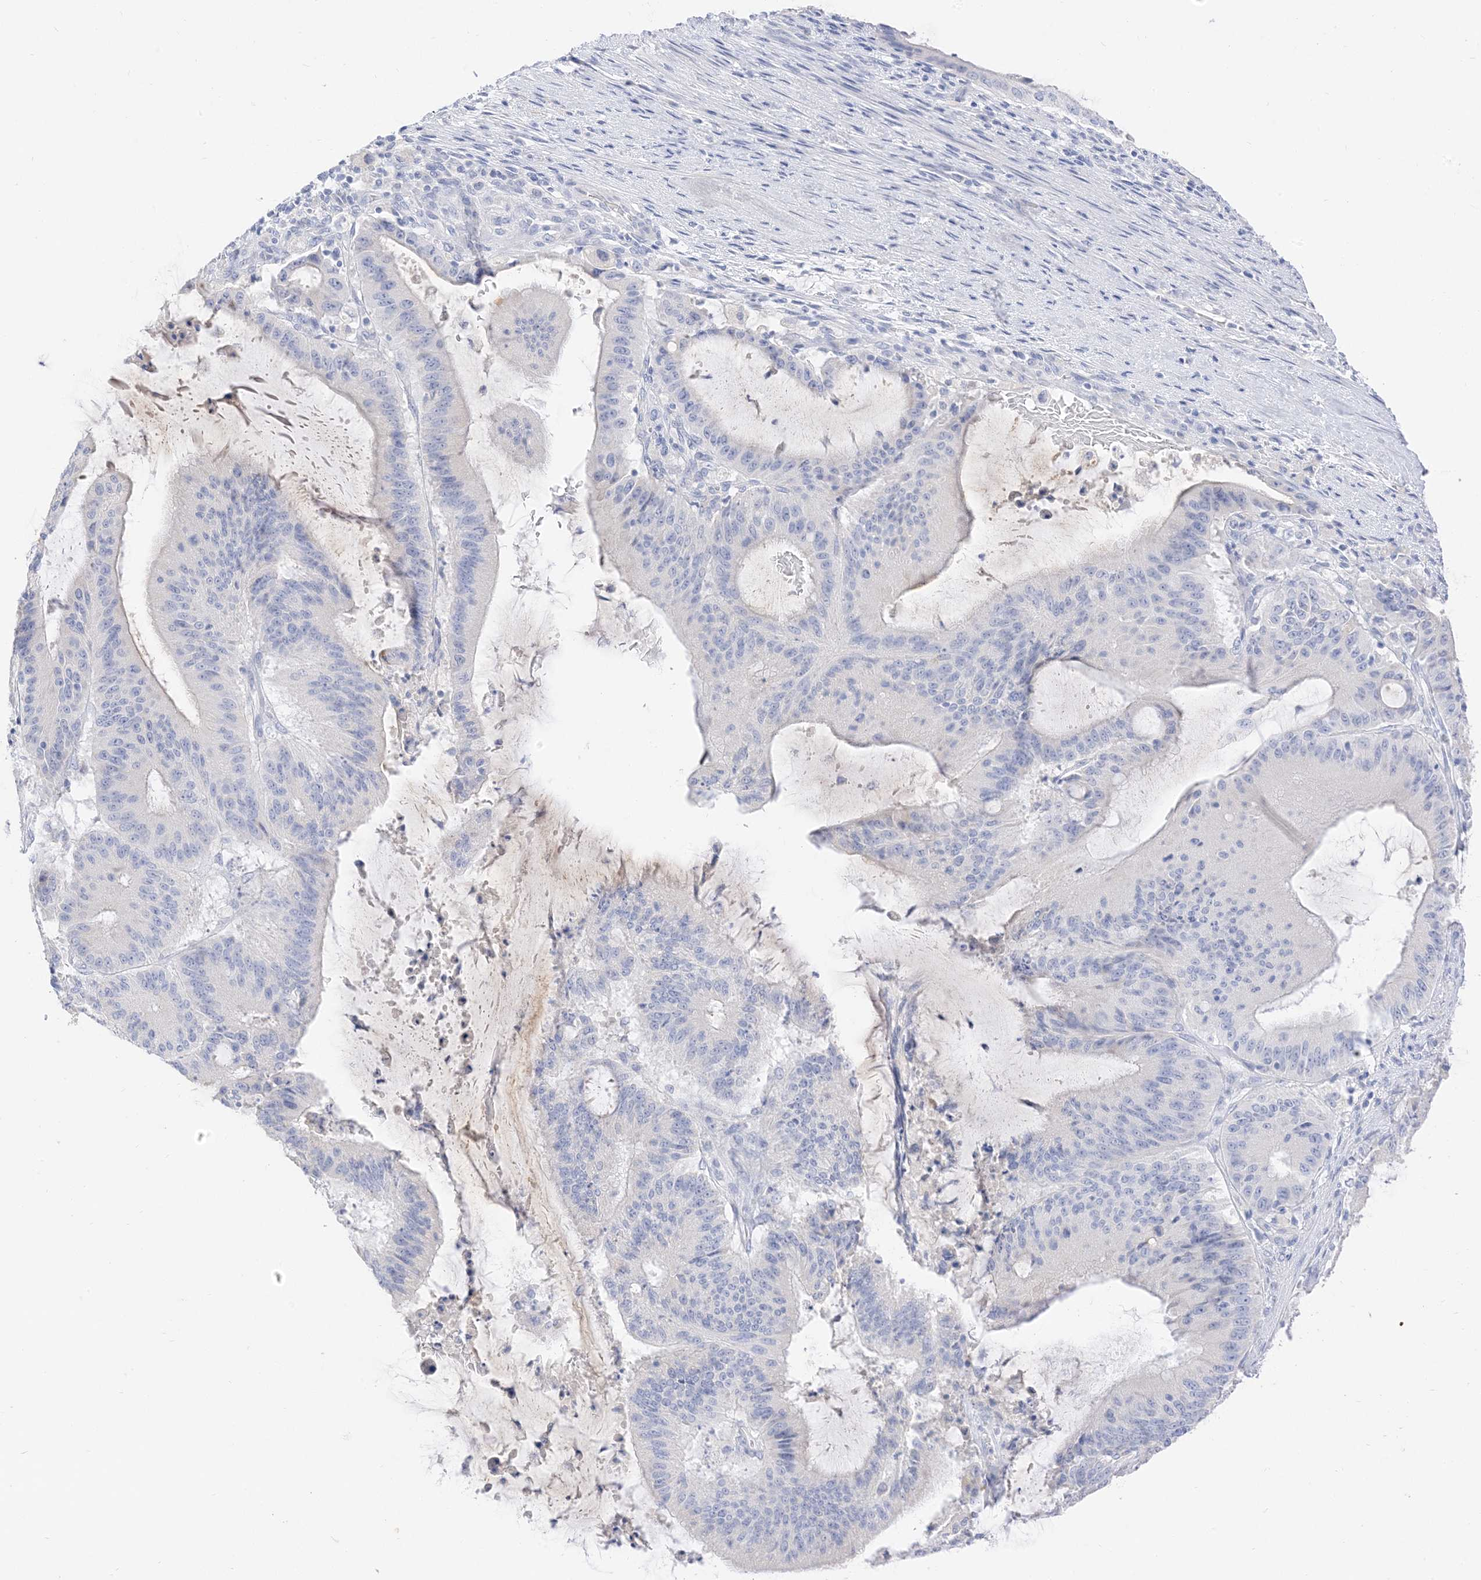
{"staining": {"intensity": "negative", "quantity": "none", "location": "none"}, "tissue": "liver cancer", "cell_type": "Tumor cells", "image_type": "cancer", "snomed": [{"axis": "morphology", "description": "Normal tissue, NOS"}, {"axis": "morphology", "description": "Cholangiocarcinoma"}, {"axis": "topography", "description": "Liver"}, {"axis": "topography", "description": "Peripheral nerve tissue"}], "caption": "DAB immunohistochemical staining of human liver cancer displays no significant staining in tumor cells.", "gene": "MUC17", "patient": {"sex": "female", "age": 73}}